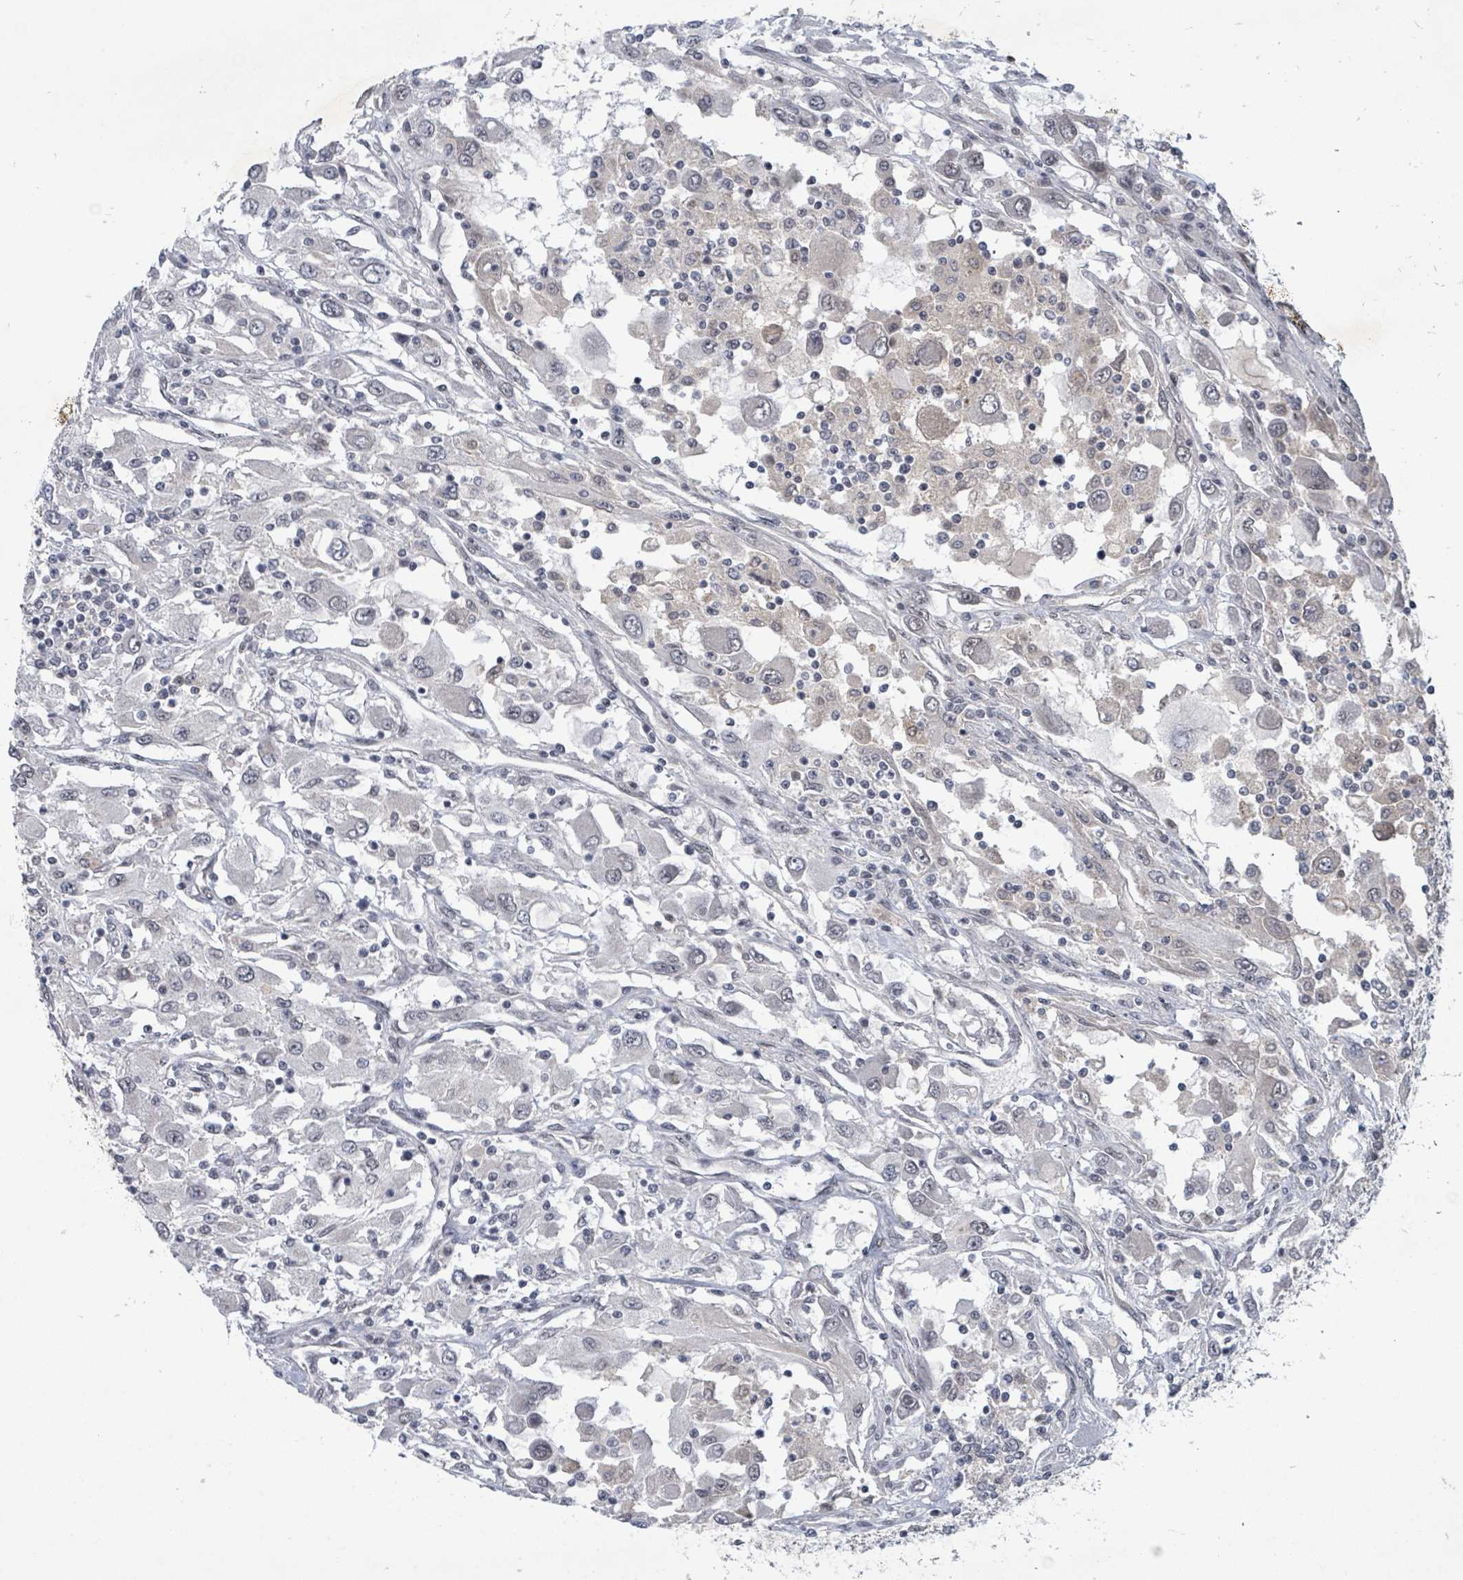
{"staining": {"intensity": "negative", "quantity": "none", "location": "none"}, "tissue": "renal cancer", "cell_type": "Tumor cells", "image_type": "cancer", "snomed": [{"axis": "morphology", "description": "Adenocarcinoma, NOS"}, {"axis": "topography", "description": "Kidney"}], "caption": "High magnification brightfield microscopy of renal cancer (adenocarcinoma) stained with DAB (brown) and counterstained with hematoxylin (blue): tumor cells show no significant expression.", "gene": "BANP", "patient": {"sex": "female", "age": 67}}